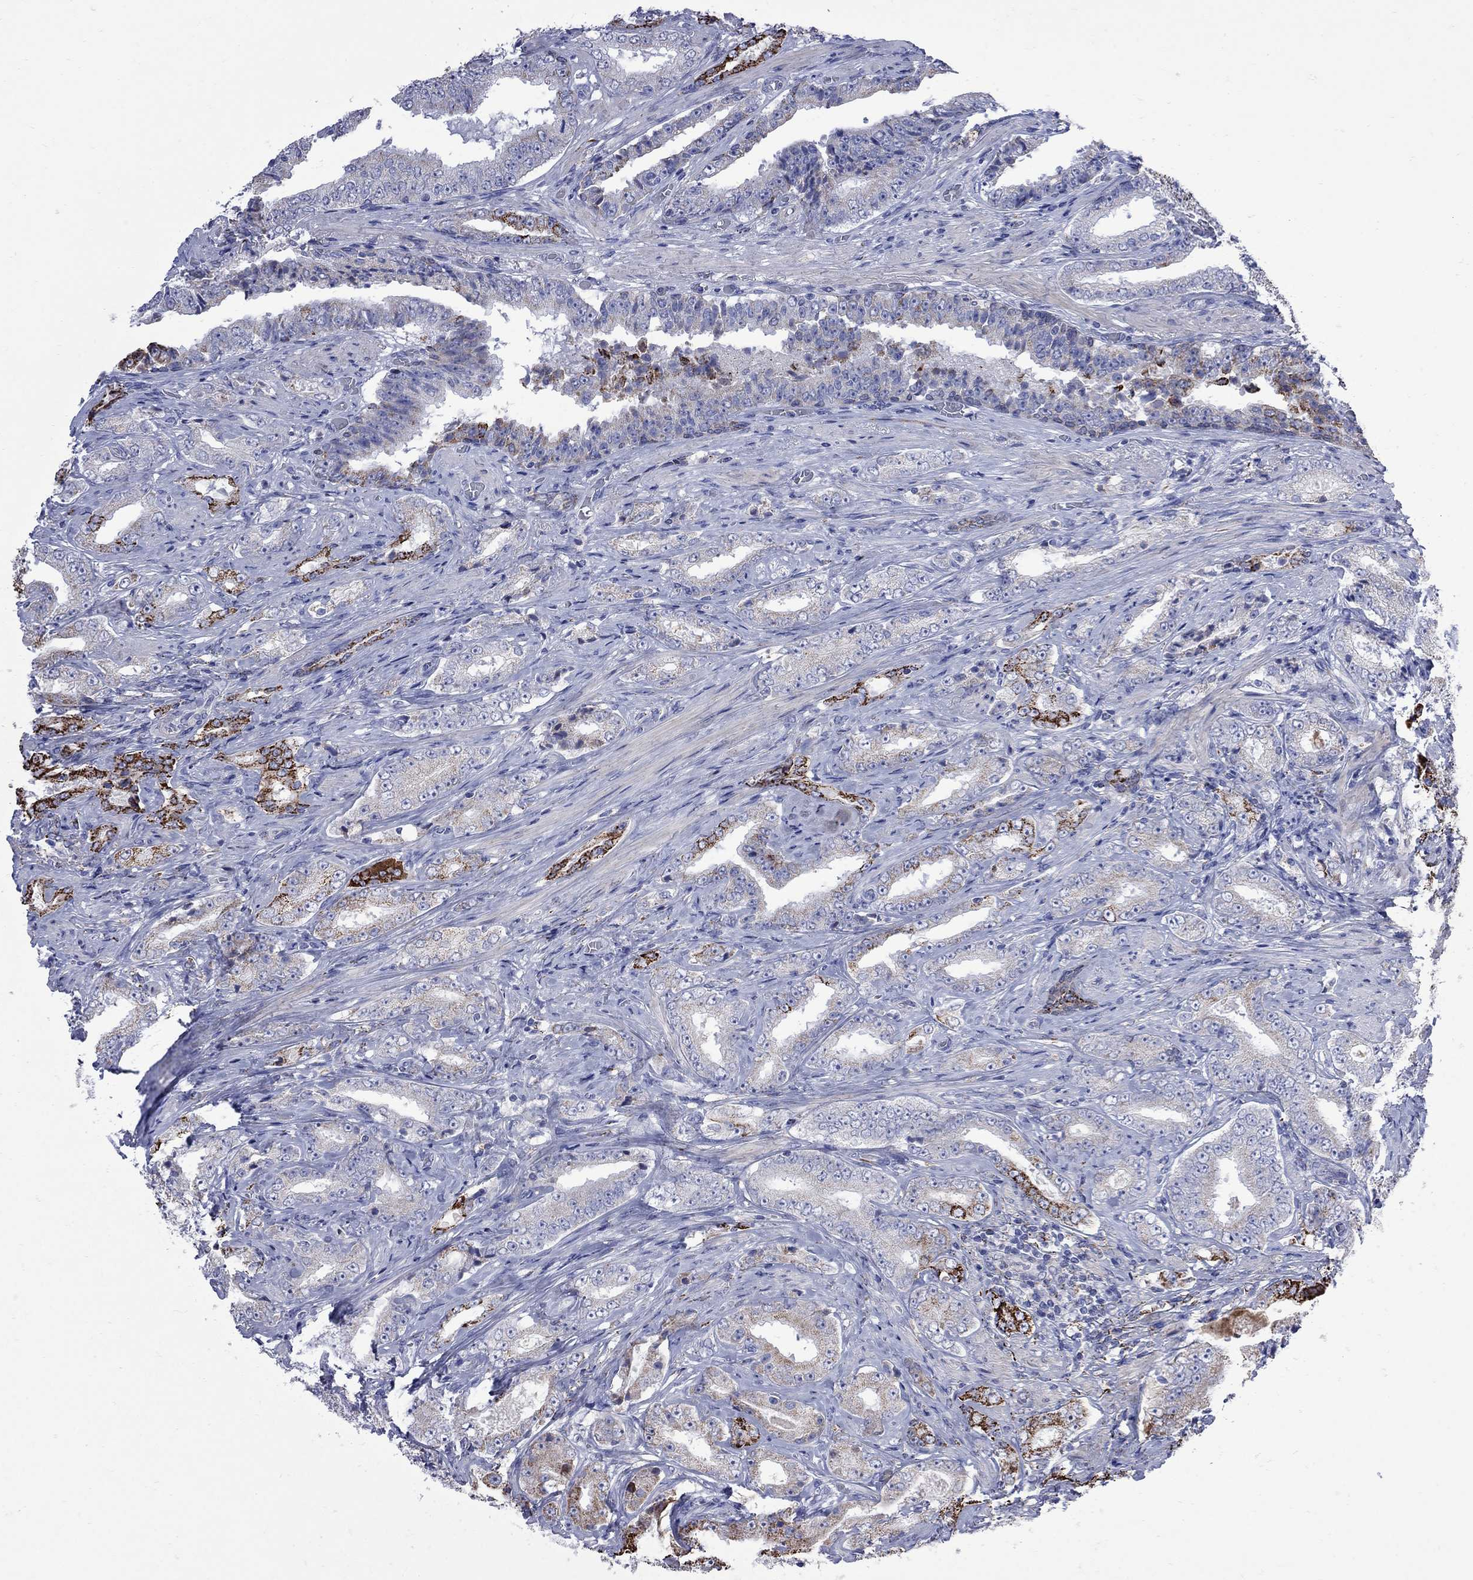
{"staining": {"intensity": "strong", "quantity": "<25%", "location": "cytoplasmic/membranous"}, "tissue": "prostate cancer", "cell_type": "Tumor cells", "image_type": "cancer", "snomed": [{"axis": "morphology", "description": "Adenocarcinoma, Low grade"}, {"axis": "topography", "description": "Prostate and seminal vesicle, NOS"}], "caption": "Tumor cells show medium levels of strong cytoplasmic/membranous staining in approximately <25% of cells in adenocarcinoma (low-grade) (prostate). (Stains: DAB (3,3'-diaminobenzidine) in brown, nuclei in blue, Microscopy: brightfield microscopy at high magnification).", "gene": "SESTD1", "patient": {"sex": "male", "age": 61}}